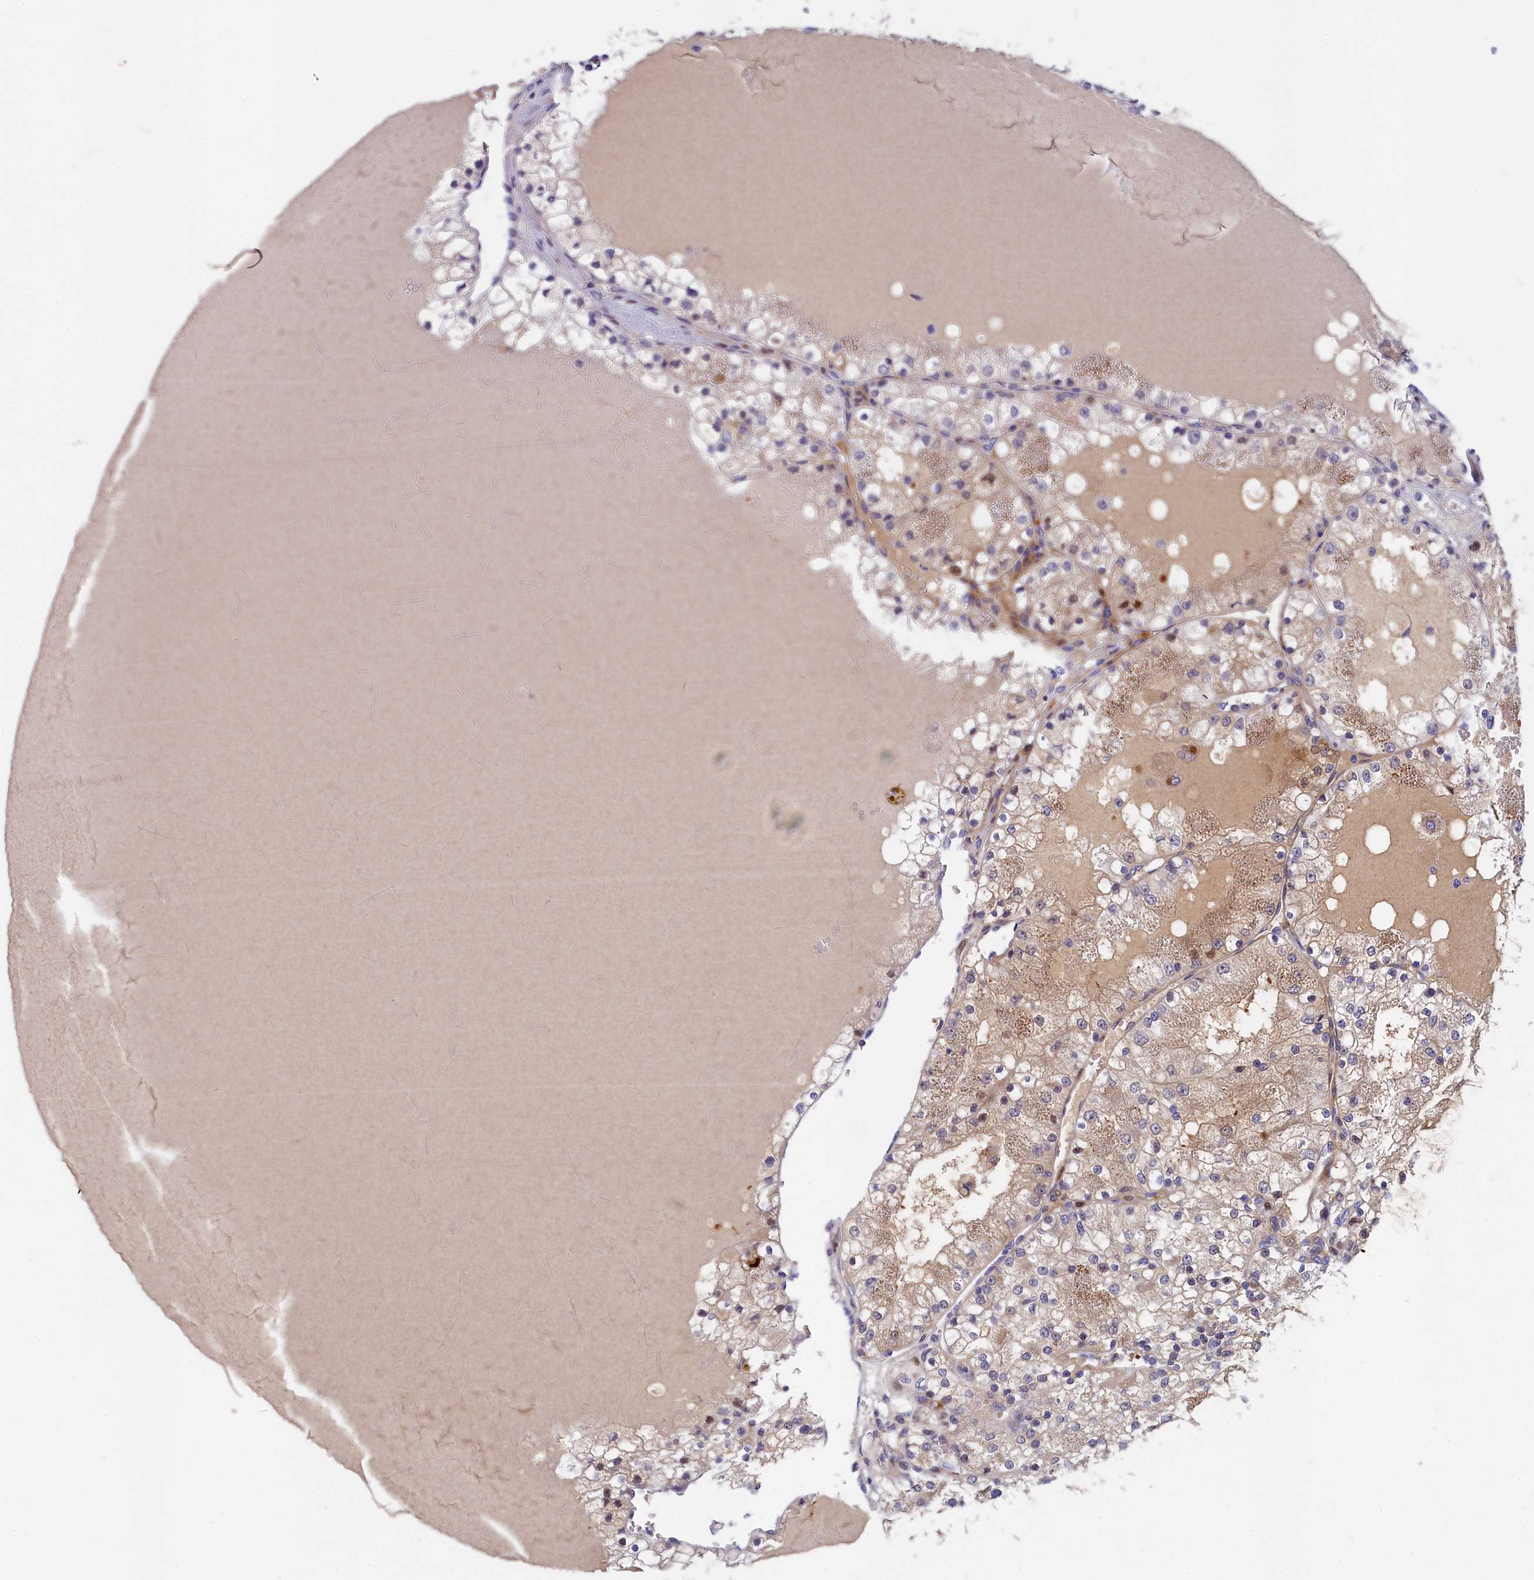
{"staining": {"intensity": "weak", "quantity": "25%-75%", "location": "cytoplasmic/membranous"}, "tissue": "renal cancer", "cell_type": "Tumor cells", "image_type": "cancer", "snomed": [{"axis": "morphology", "description": "Normal tissue, NOS"}, {"axis": "morphology", "description": "Adenocarcinoma, NOS"}, {"axis": "topography", "description": "Kidney"}], "caption": "Renal cancer (adenocarcinoma) stained for a protein (brown) shows weak cytoplasmic/membranous positive staining in about 25%-75% of tumor cells.", "gene": "NKPD1", "patient": {"sex": "male", "age": 68}}